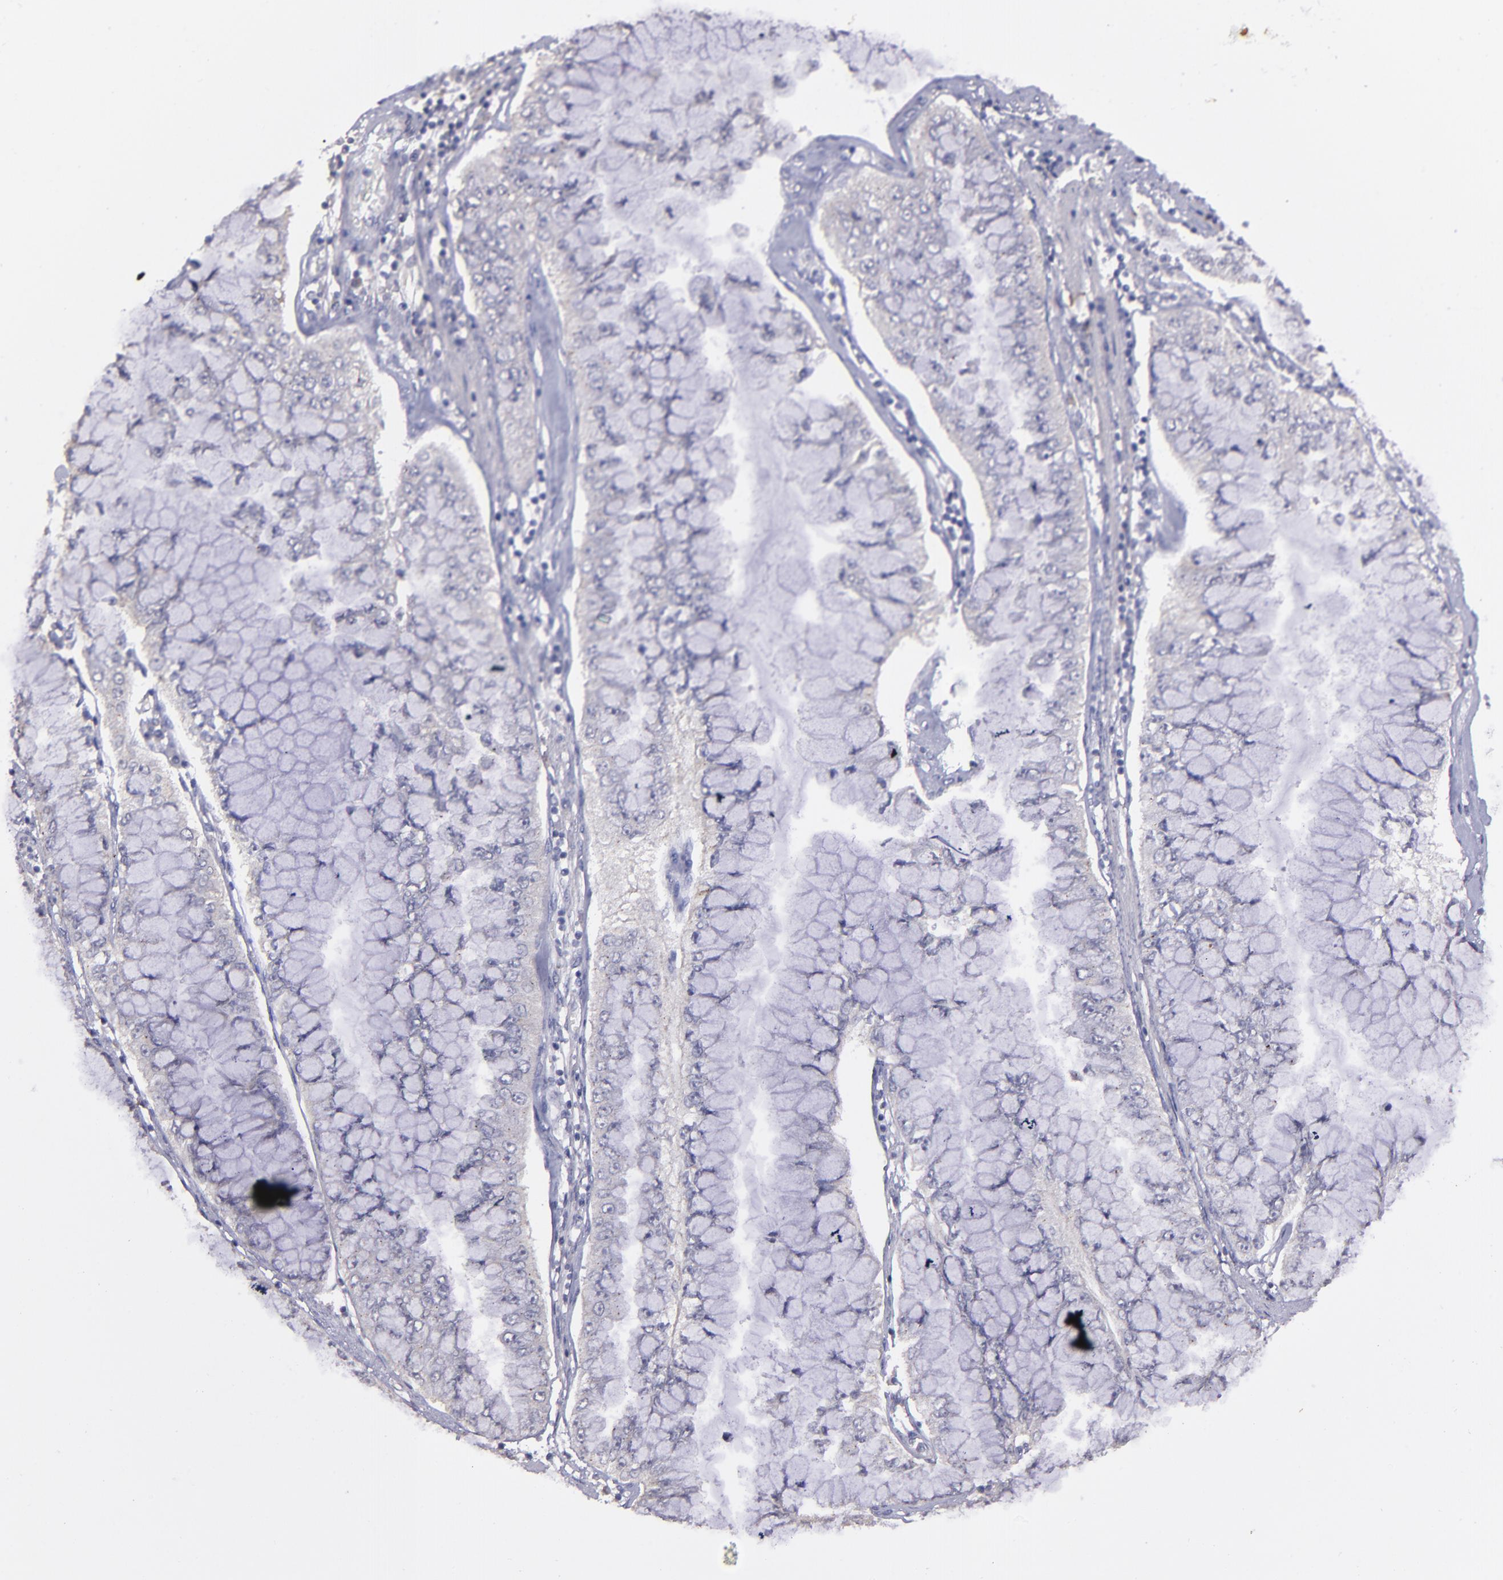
{"staining": {"intensity": "negative", "quantity": "none", "location": "none"}, "tissue": "liver cancer", "cell_type": "Tumor cells", "image_type": "cancer", "snomed": [{"axis": "morphology", "description": "Cholangiocarcinoma"}, {"axis": "topography", "description": "Liver"}], "caption": "This is an immunohistochemistry (IHC) photomicrograph of liver cancer (cholangiocarcinoma). There is no staining in tumor cells.", "gene": "MASP1", "patient": {"sex": "female", "age": 79}}